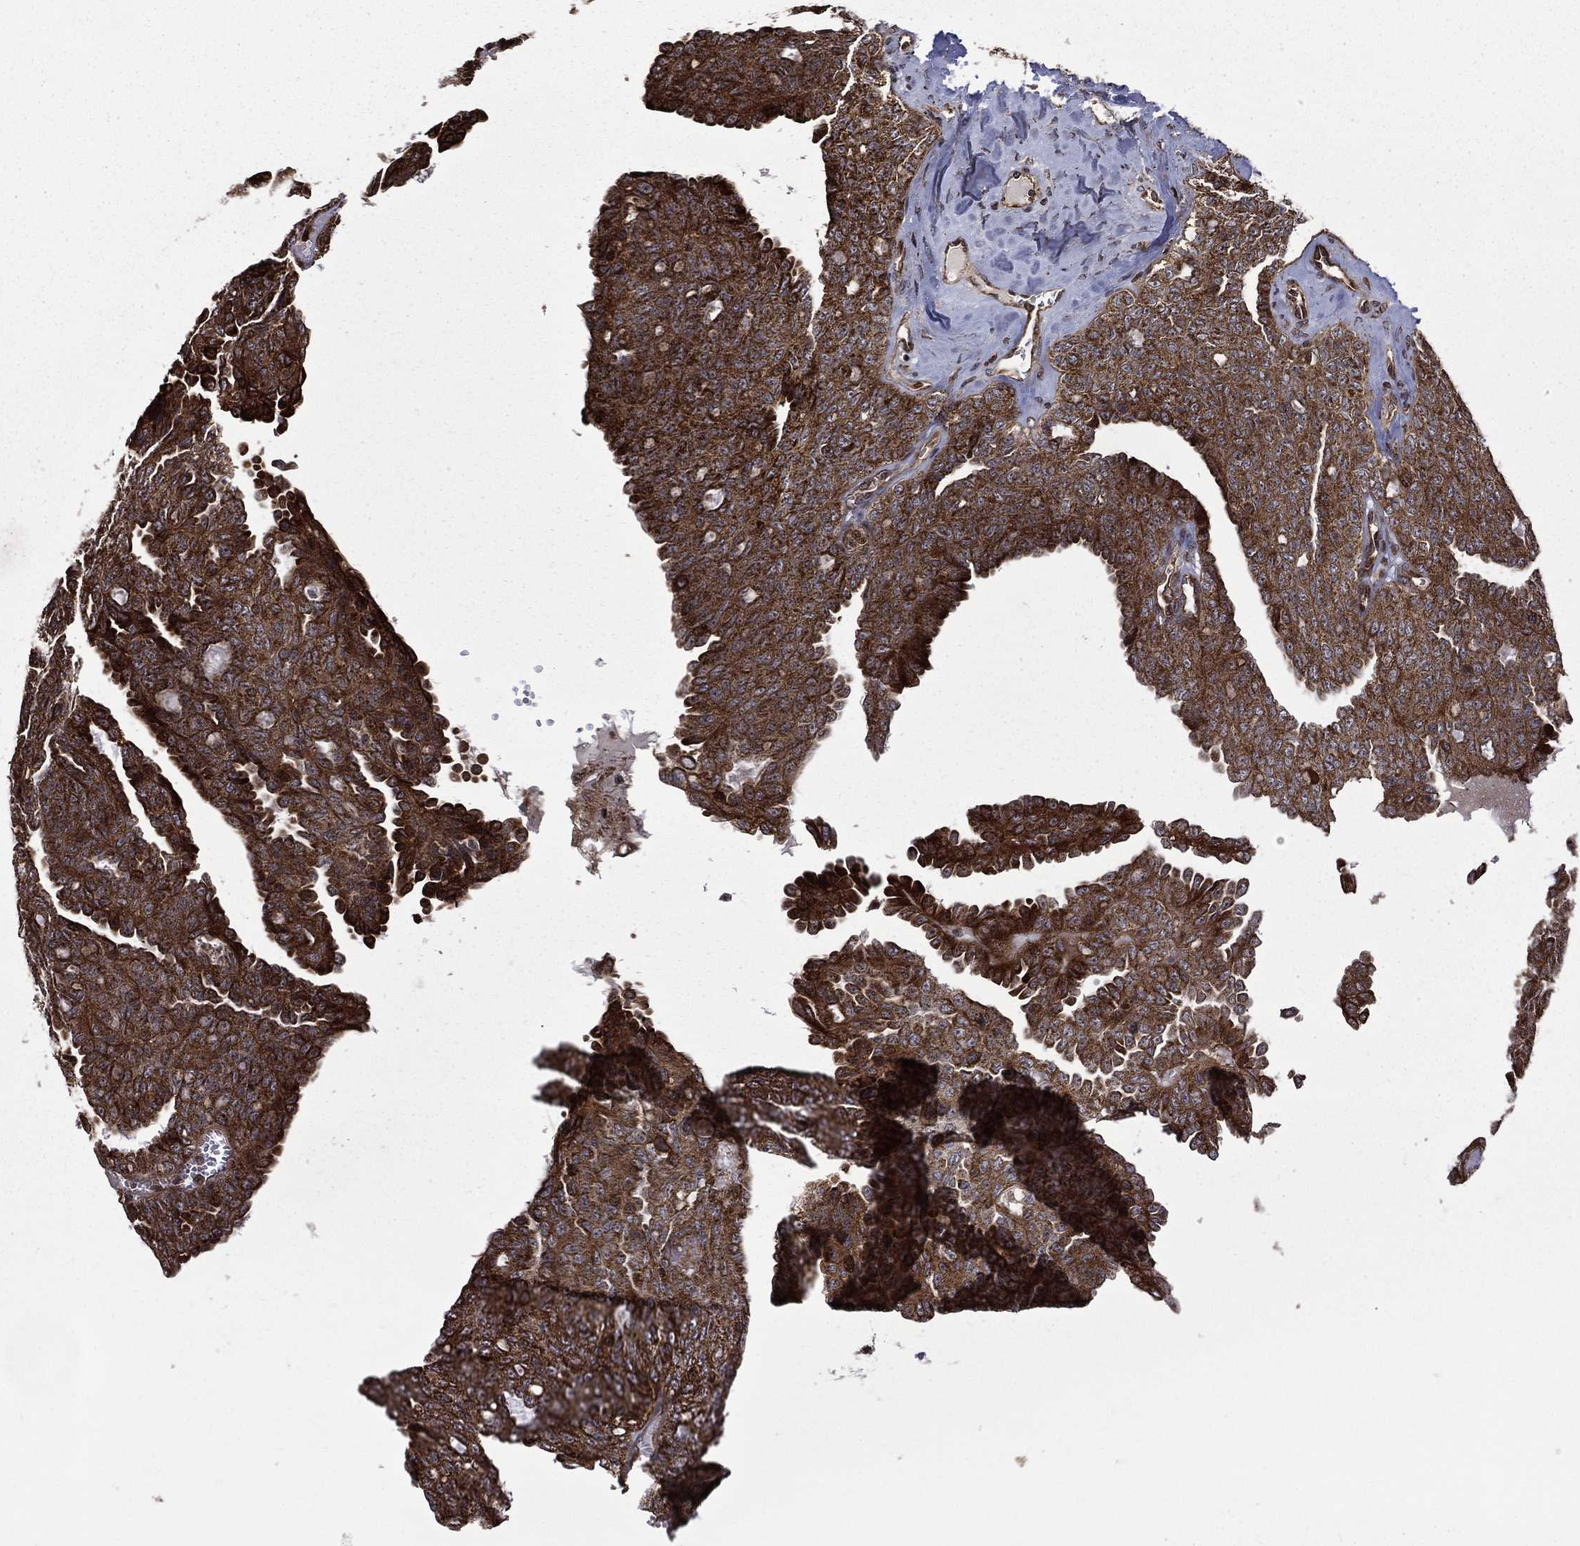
{"staining": {"intensity": "strong", "quantity": ">75%", "location": "cytoplasmic/membranous"}, "tissue": "ovarian cancer", "cell_type": "Tumor cells", "image_type": "cancer", "snomed": [{"axis": "morphology", "description": "Cystadenocarcinoma, serous, NOS"}, {"axis": "topography", "description": "Ovary"}], "caption": "Tumor cells demonstrate high levels of strong cytoplasmic/membranous positivity in about >75% of cells in human ovarian cancer.", "gene": "GIMAP6", "patient": {"sex": "female", "age": 71}}